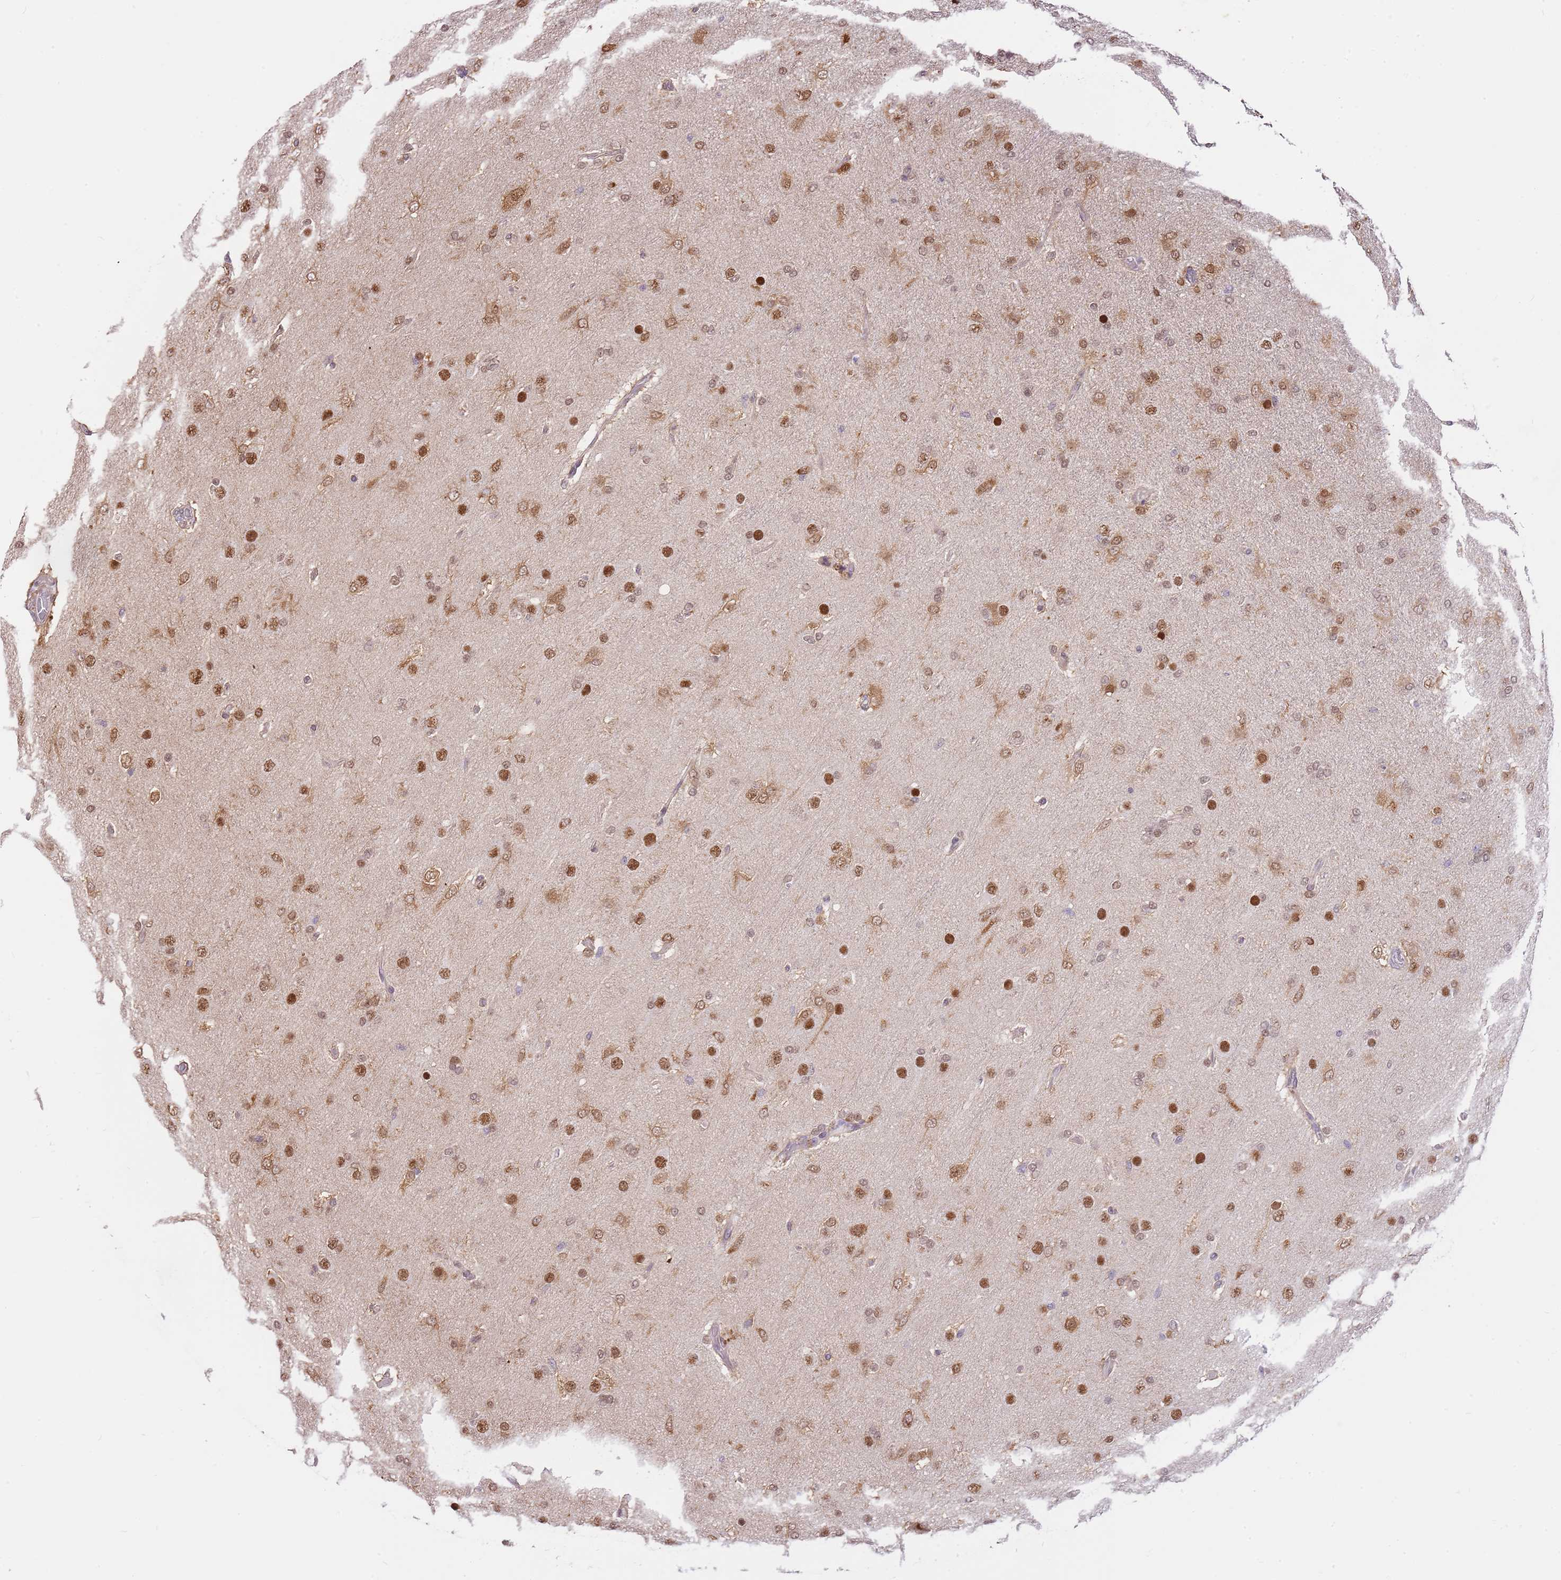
{"staining": {"intensity": "moderate", "quantity": ">75%", "location": "nuclear"}, "tissue": "glioma", "cell_type": "Tumor cells", "image_type": "cancer", "snomed": [{"axis": "morphology", "description": "Glioma, malignant, Low grade"}, {"axis": "topography", "description": "Brain"}], "caption": "Protein positivity by IHC shows moderate nuclear expression in about >75% of tumor cells in low-grade glioma (malignant).", "gene": "RFK", "patient": {"sex": "male", "age": 65}}